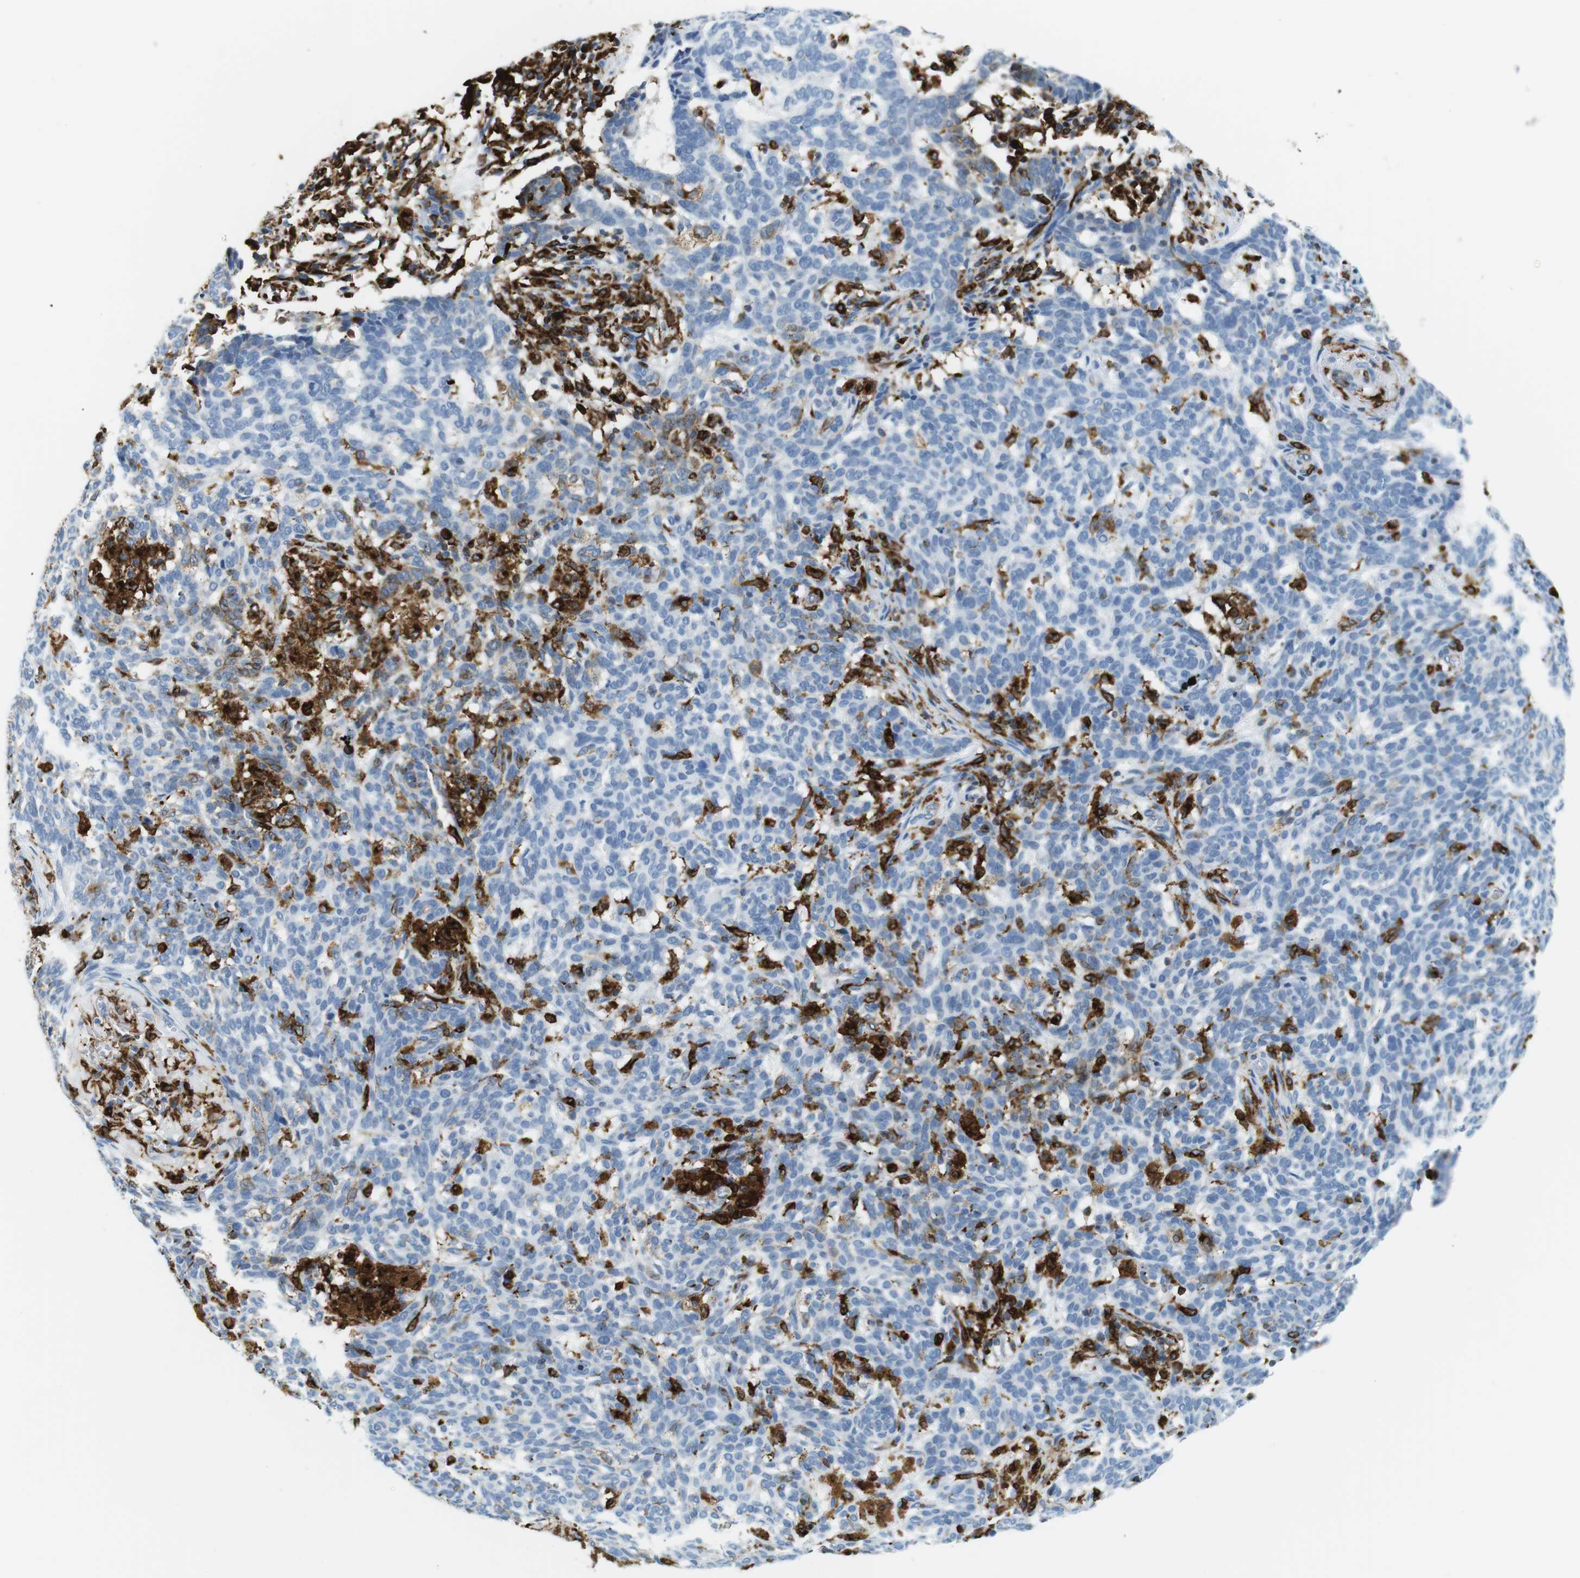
{"staining": {"intensity": "negative", "quantity": "none", "location": "none"}, "tissue": "skin cancer", "cell_type": "Tumor cells", "image_type": "cancer", "snomed": [{"axis": "morphology", "description": "Basal cell carcinoma"}, {"axis": "topography", "description": "Skin"}], "caption": "High magnification brightfield microscopy of skin cancer stained with DAB (3,3'-diaminobenzidine) (brown) and counterstained with hematoxylin (blue): tumor cells show no significant staining.", "gene": "CIITA", "patient": {"sex": "male", "age": 85}}